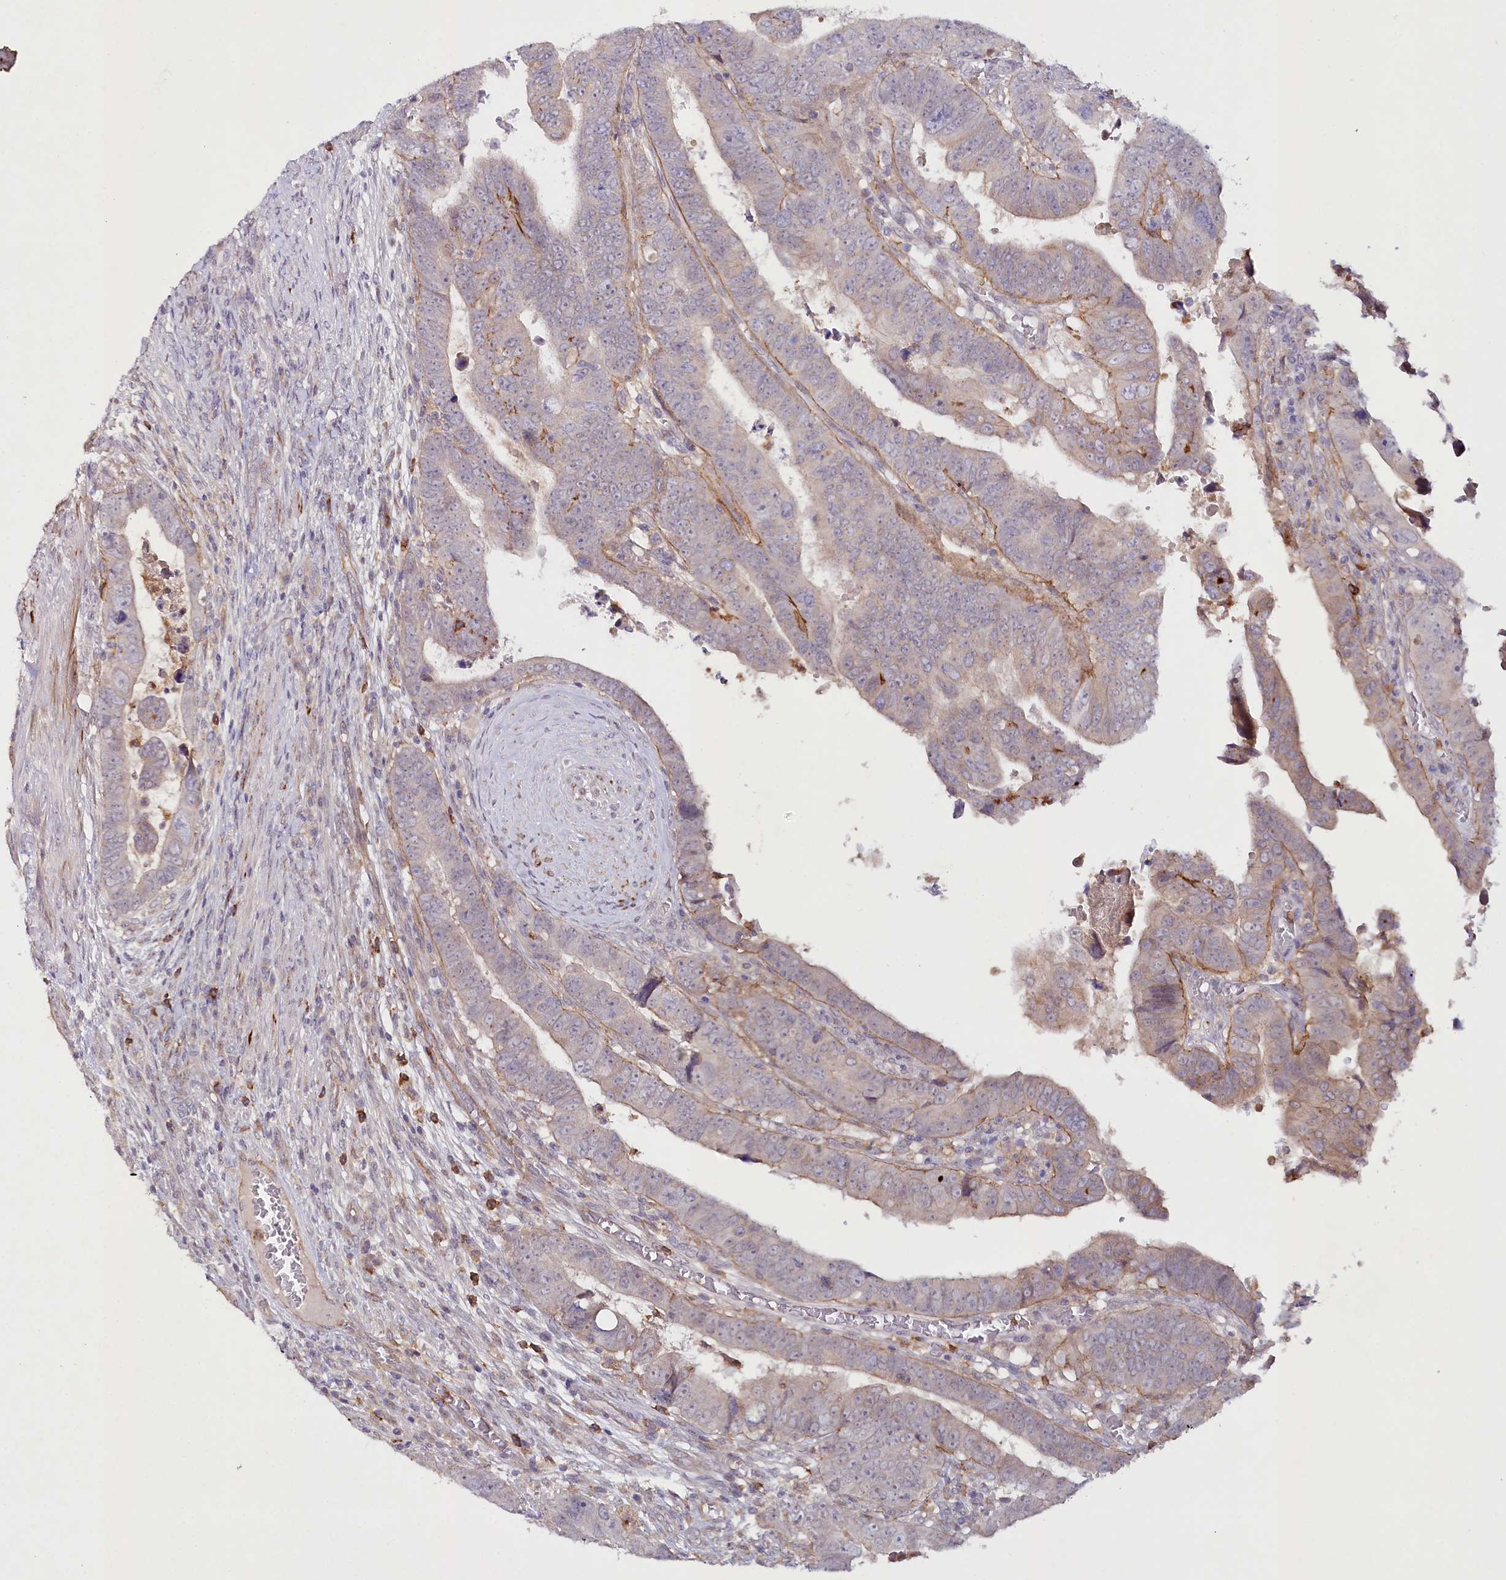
{"staining": {"intensity": "moderate", "quantity": "<25%", "location": "cytoplasmic/membranous"}, "tissue": "colorectal cancer", "cell_type": "Tumor cells", "image_type": "cancer", "snomed": [{"axis": "morphology", "description": "Normal tissue, NOS"}, {"axis": "morphology", "description": "Adenocarcinoma, NOS"}, {"axis": "topography", "description": "Rectum"}], "caption": "Colorectal adenocarcinoma stained for a protein exhibits moderate cytoplasmic/membranous positivity in tumor cells. (DAB (3,3'-diaminobenzidine) IHC, brown staining for protein, blue staining for nuclei).", "gene": "ALDH3B1", "patient": {"sex": "female", "age": 65}}